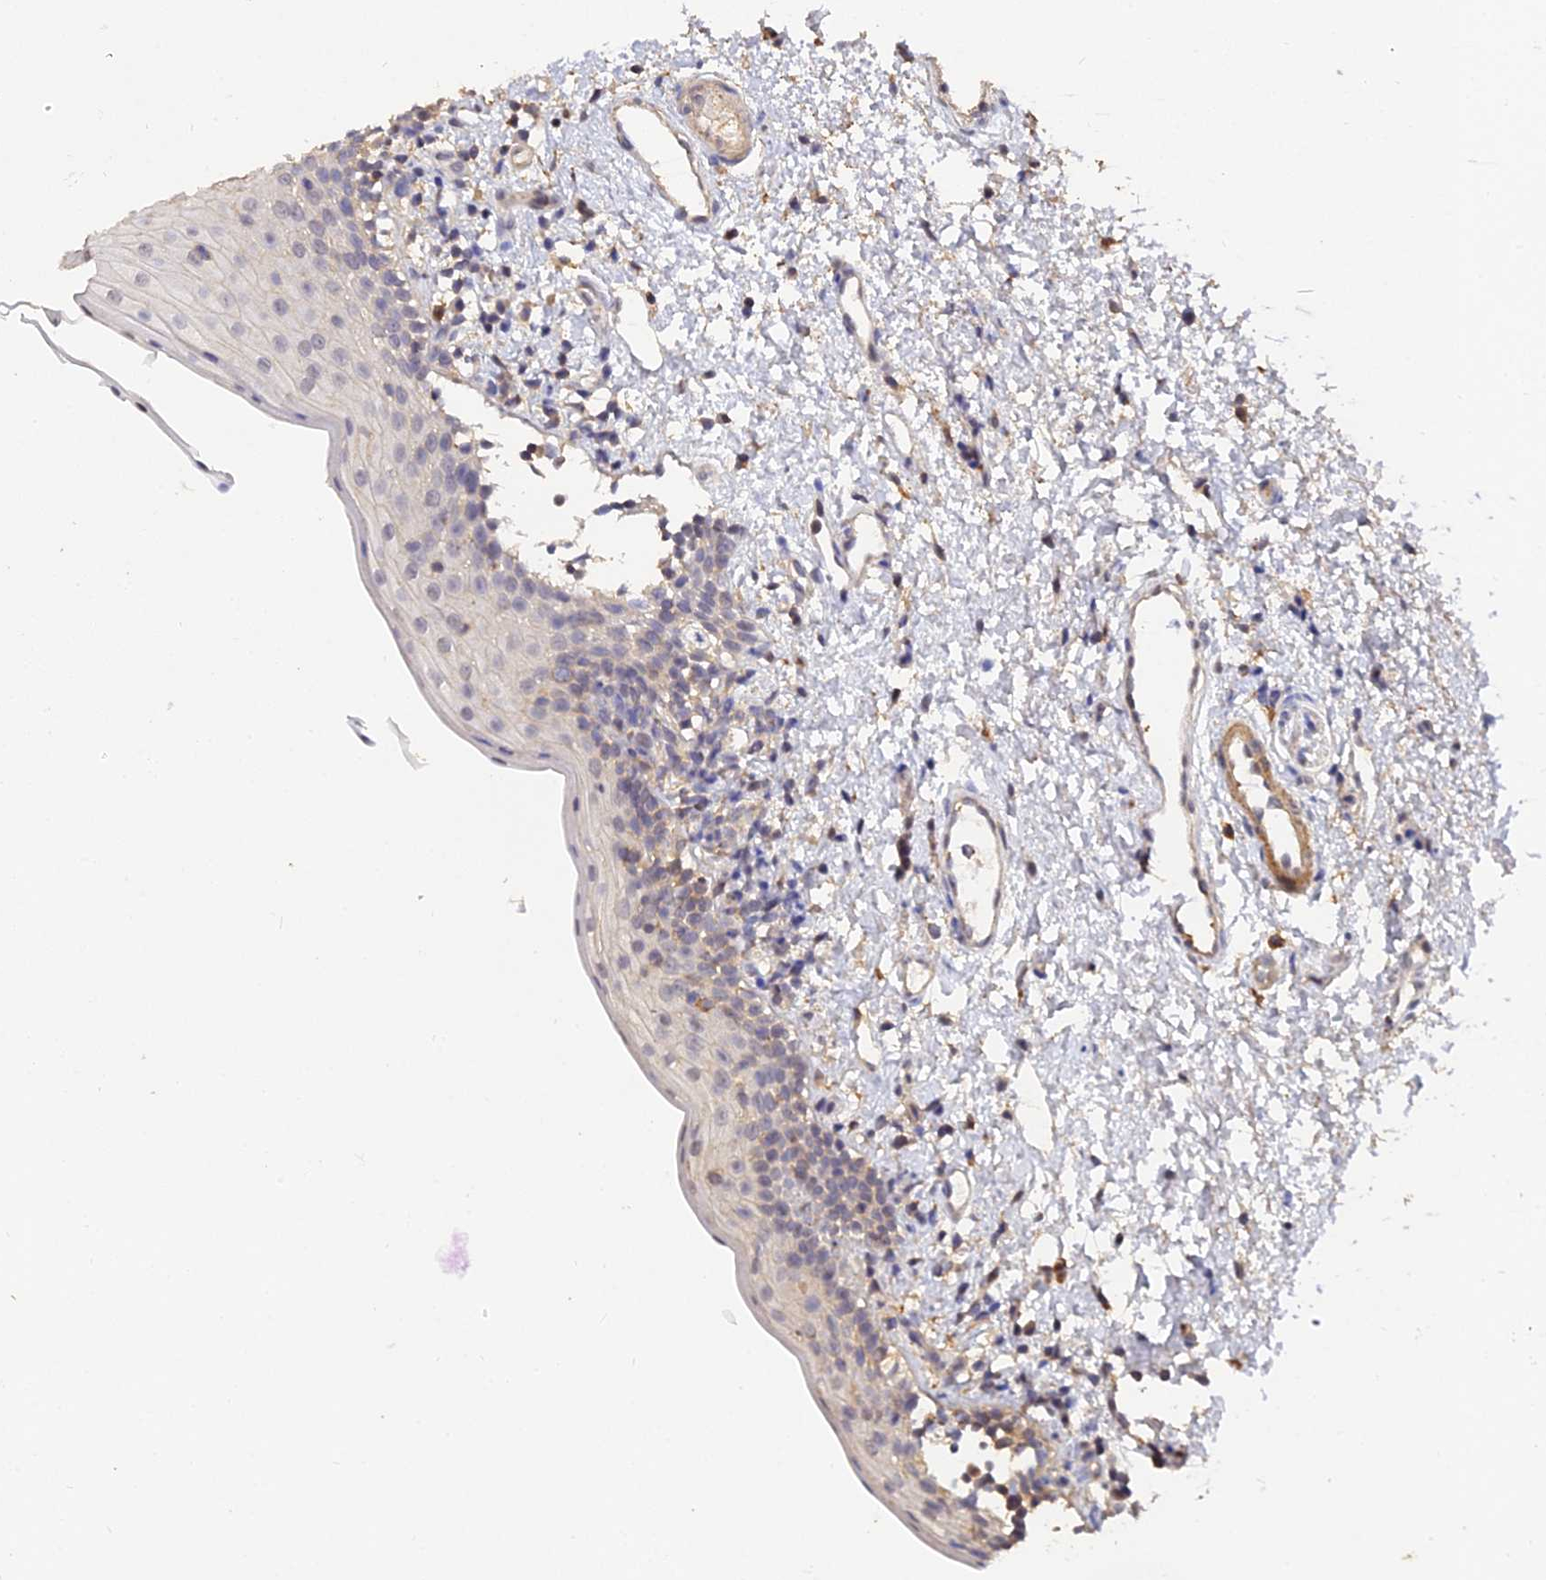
{"staining": {"intensity": "weak", "quantity": "25%-75%", "location": "nuclear"}, "tissue": "oral mucosa", "cell_type": "Squamous epithelial cells", "image_type": "normal", "snomed": [{"axis": "morphology", "description": "Normal tissue, NOS"}, {"axis": "topography", "description": "Oral tissue"}], "caption": "Approximately 25%-75% of squamous epithelial cells in normal human oral mucosa show weak nuclear protein positivity as visualized by brown immunohistochemical staining.", "gene": "LSM5", "patient": {"sex": "female", "age": 13}}